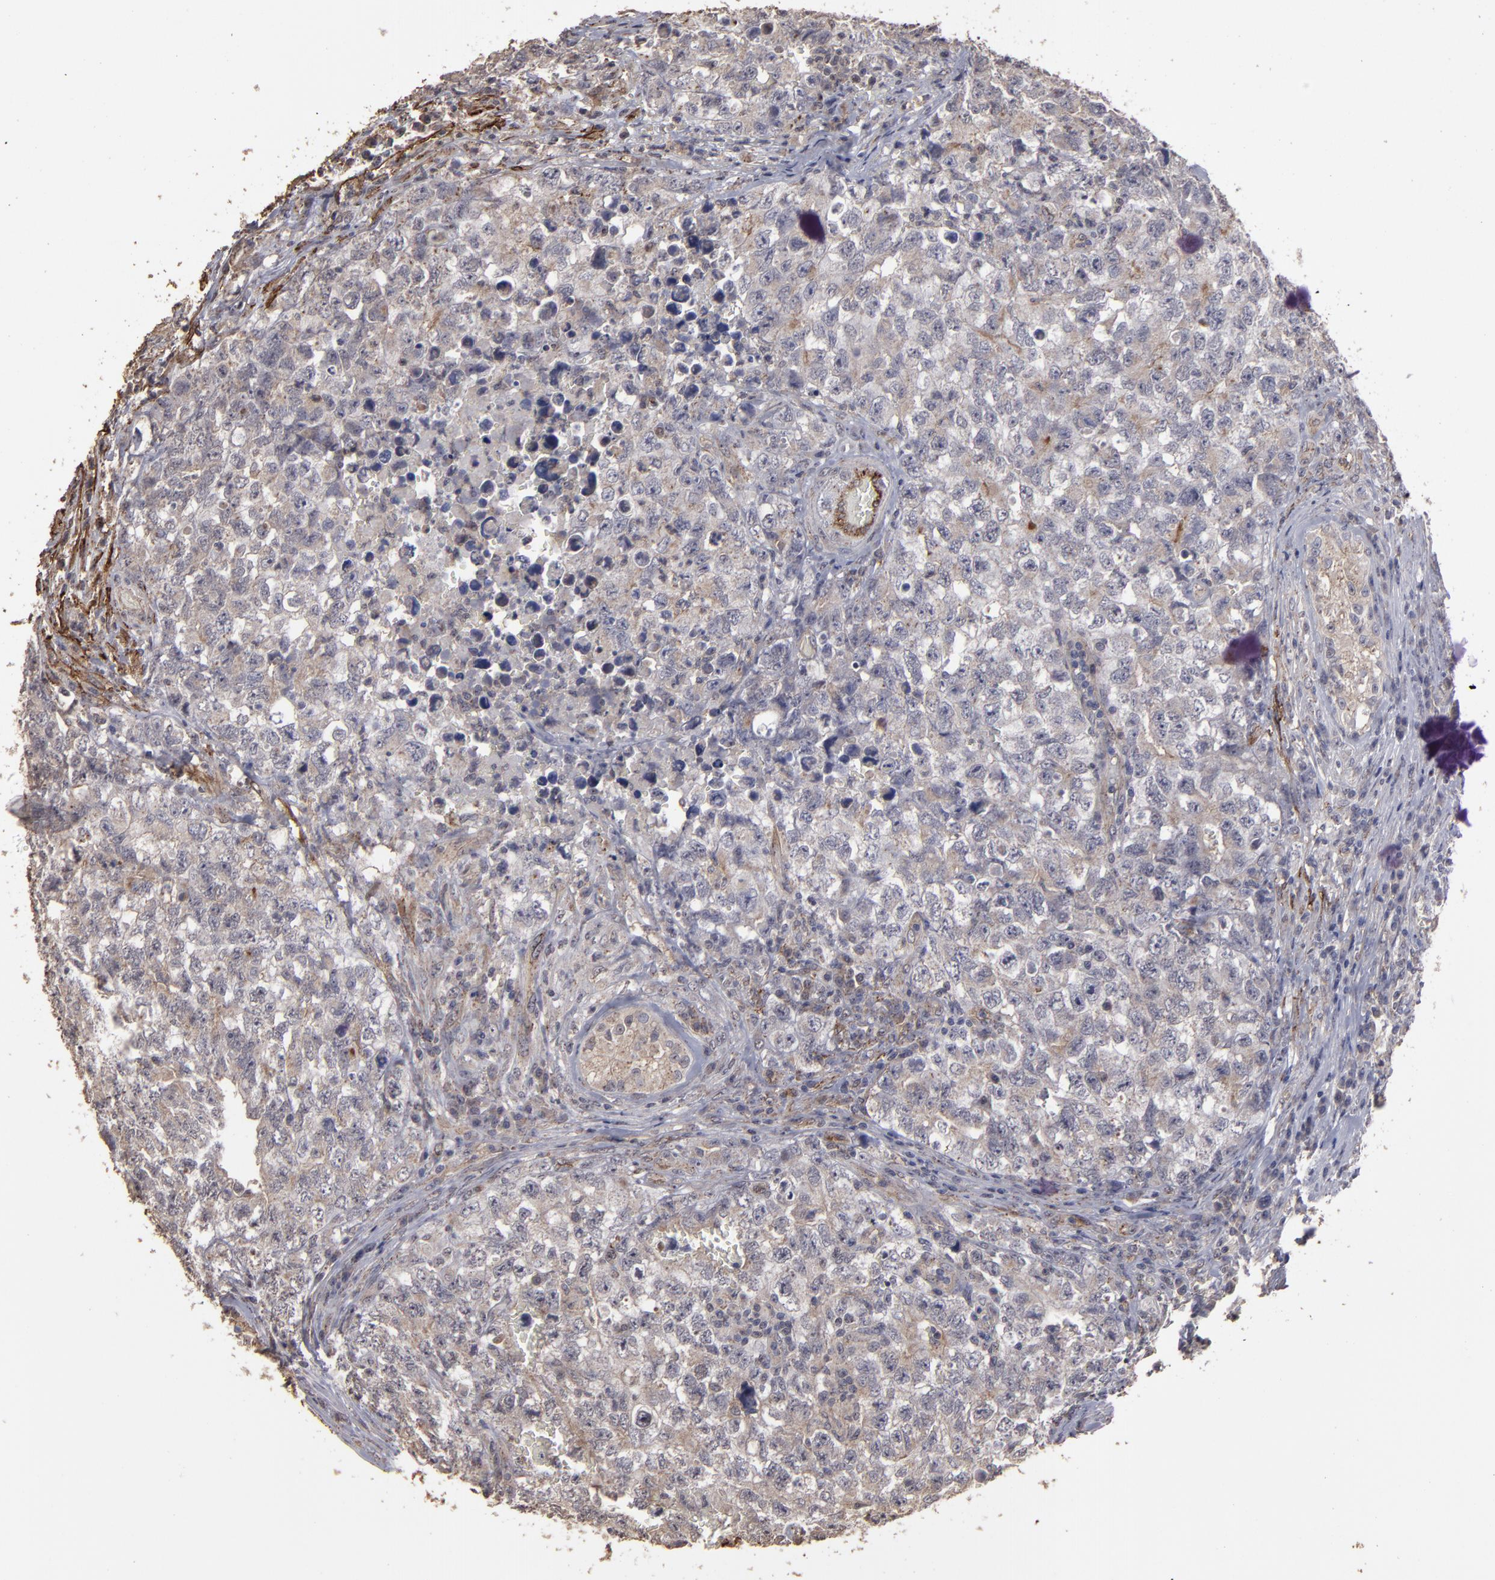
{"staining": {"intensity": "weak", "quantity": ">75%", "location": "cytoplasmic/membranous"}, "tissue": "testis cancer", "cell_type": "Tumor cells", "image_type": "cancer", "snomed": [{"axis": "morphology", "description": "Carcinoma, Embryonal, NOS"}, {"axis": "topography", "description": "Testis"}], "caption": "Immunohistochemical staining of human testis cancer (embryonal carcinoma) demonstrates low levels of weak cytoplasmic/membranous protein staining in approximately >75% of tumor cells.", "gene": "CD55", "patient": {"sex": "male", "age": 31}}